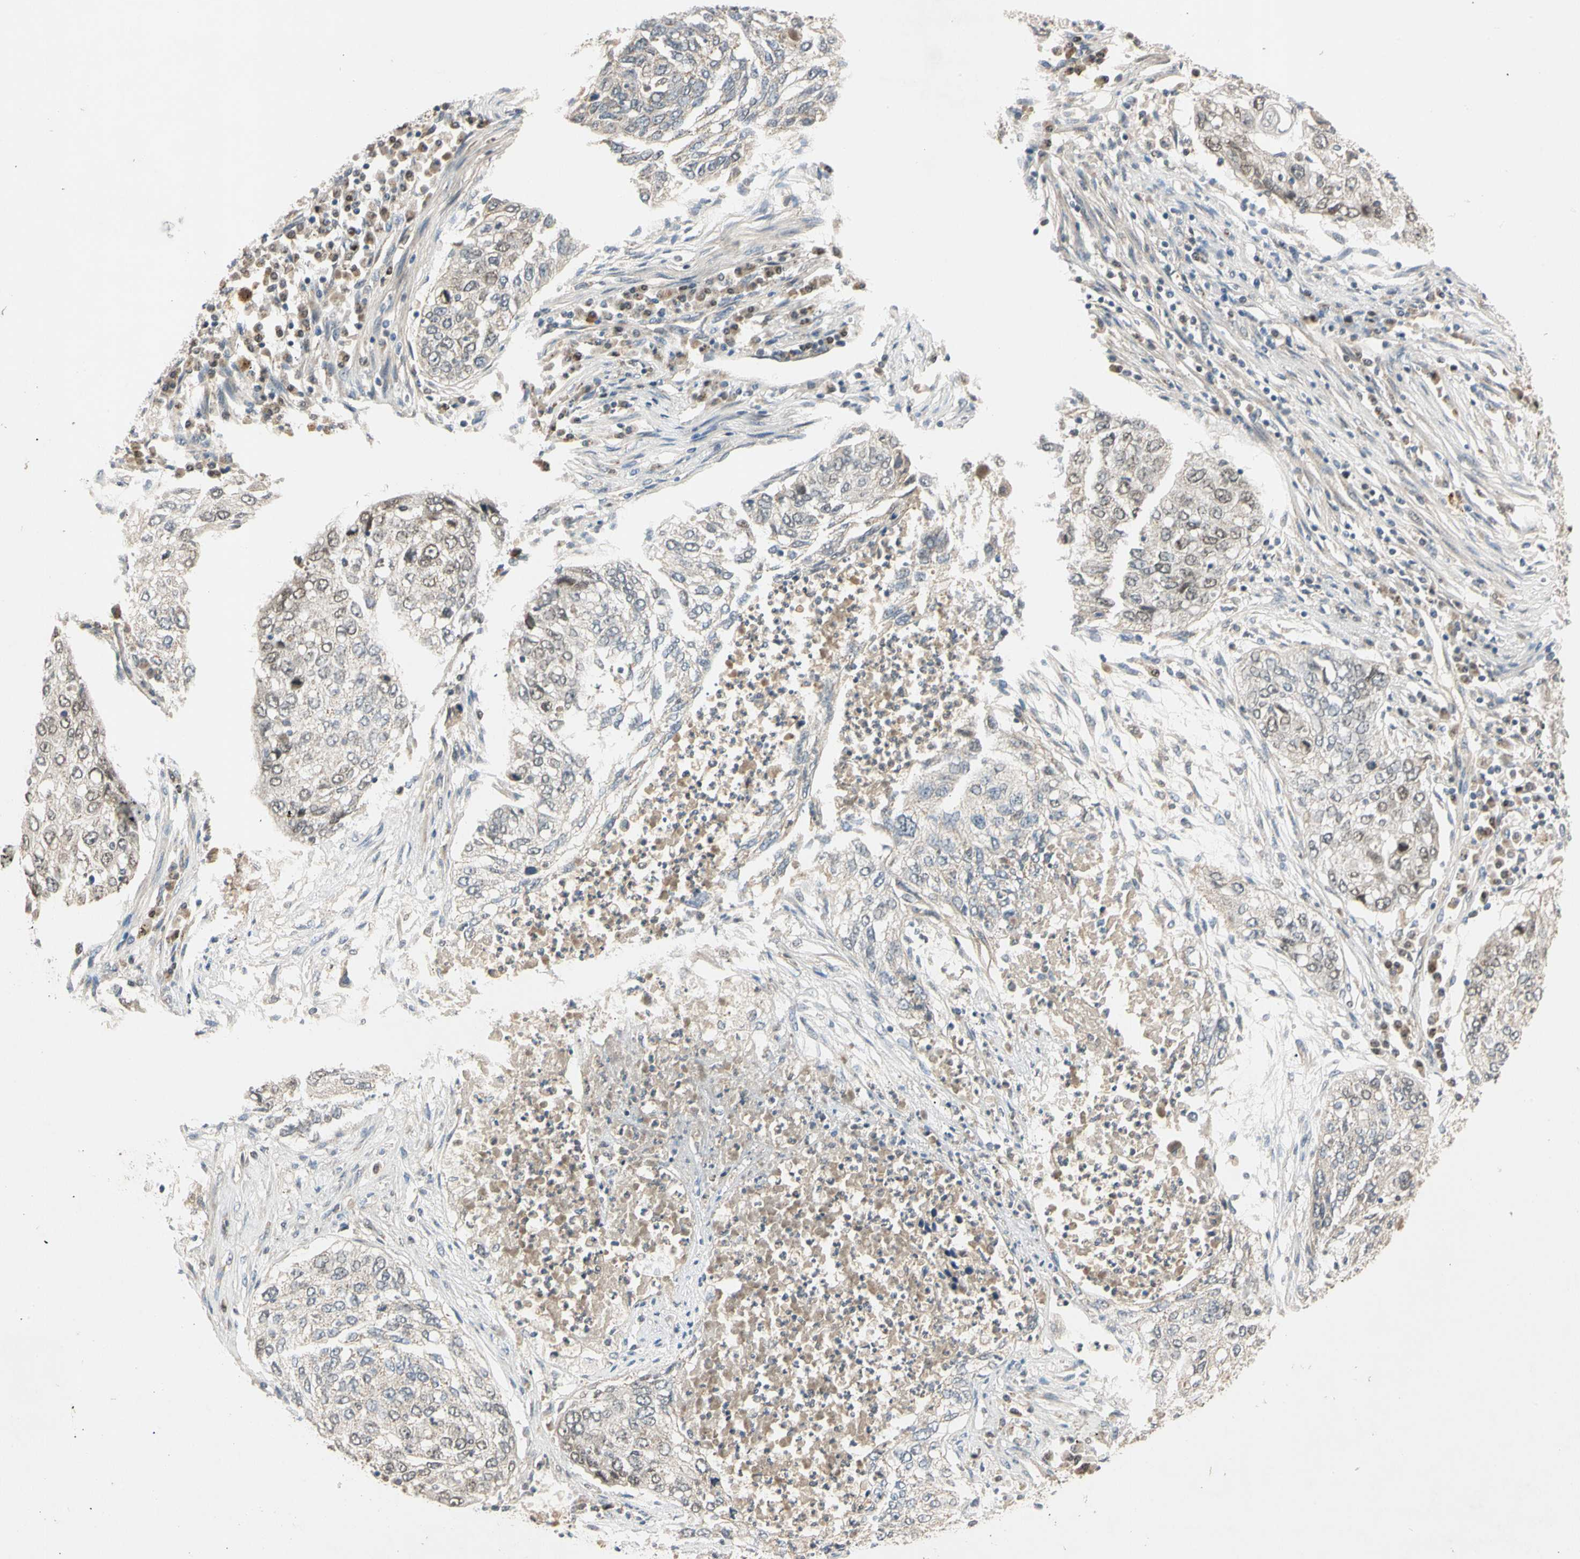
{"staining": {"intensity": "negative", "quantity": "none", "location": "none"}, "tissue": "lung cancer", "cell_type": "Tumor cells", "image_type": "cancer", "snomed": [{"axis": "morphology", "description": "Squamous cell carcinoma, NOS"}, {"axis": "topography", "description": "Lung"}], "caption": "A high-resolution image shows IHC staining of lung cancer, which demonstrates no significant expression in tumor cells.", "gene": "RIOX2", "patient": {"sex": "female", "age": 63}}